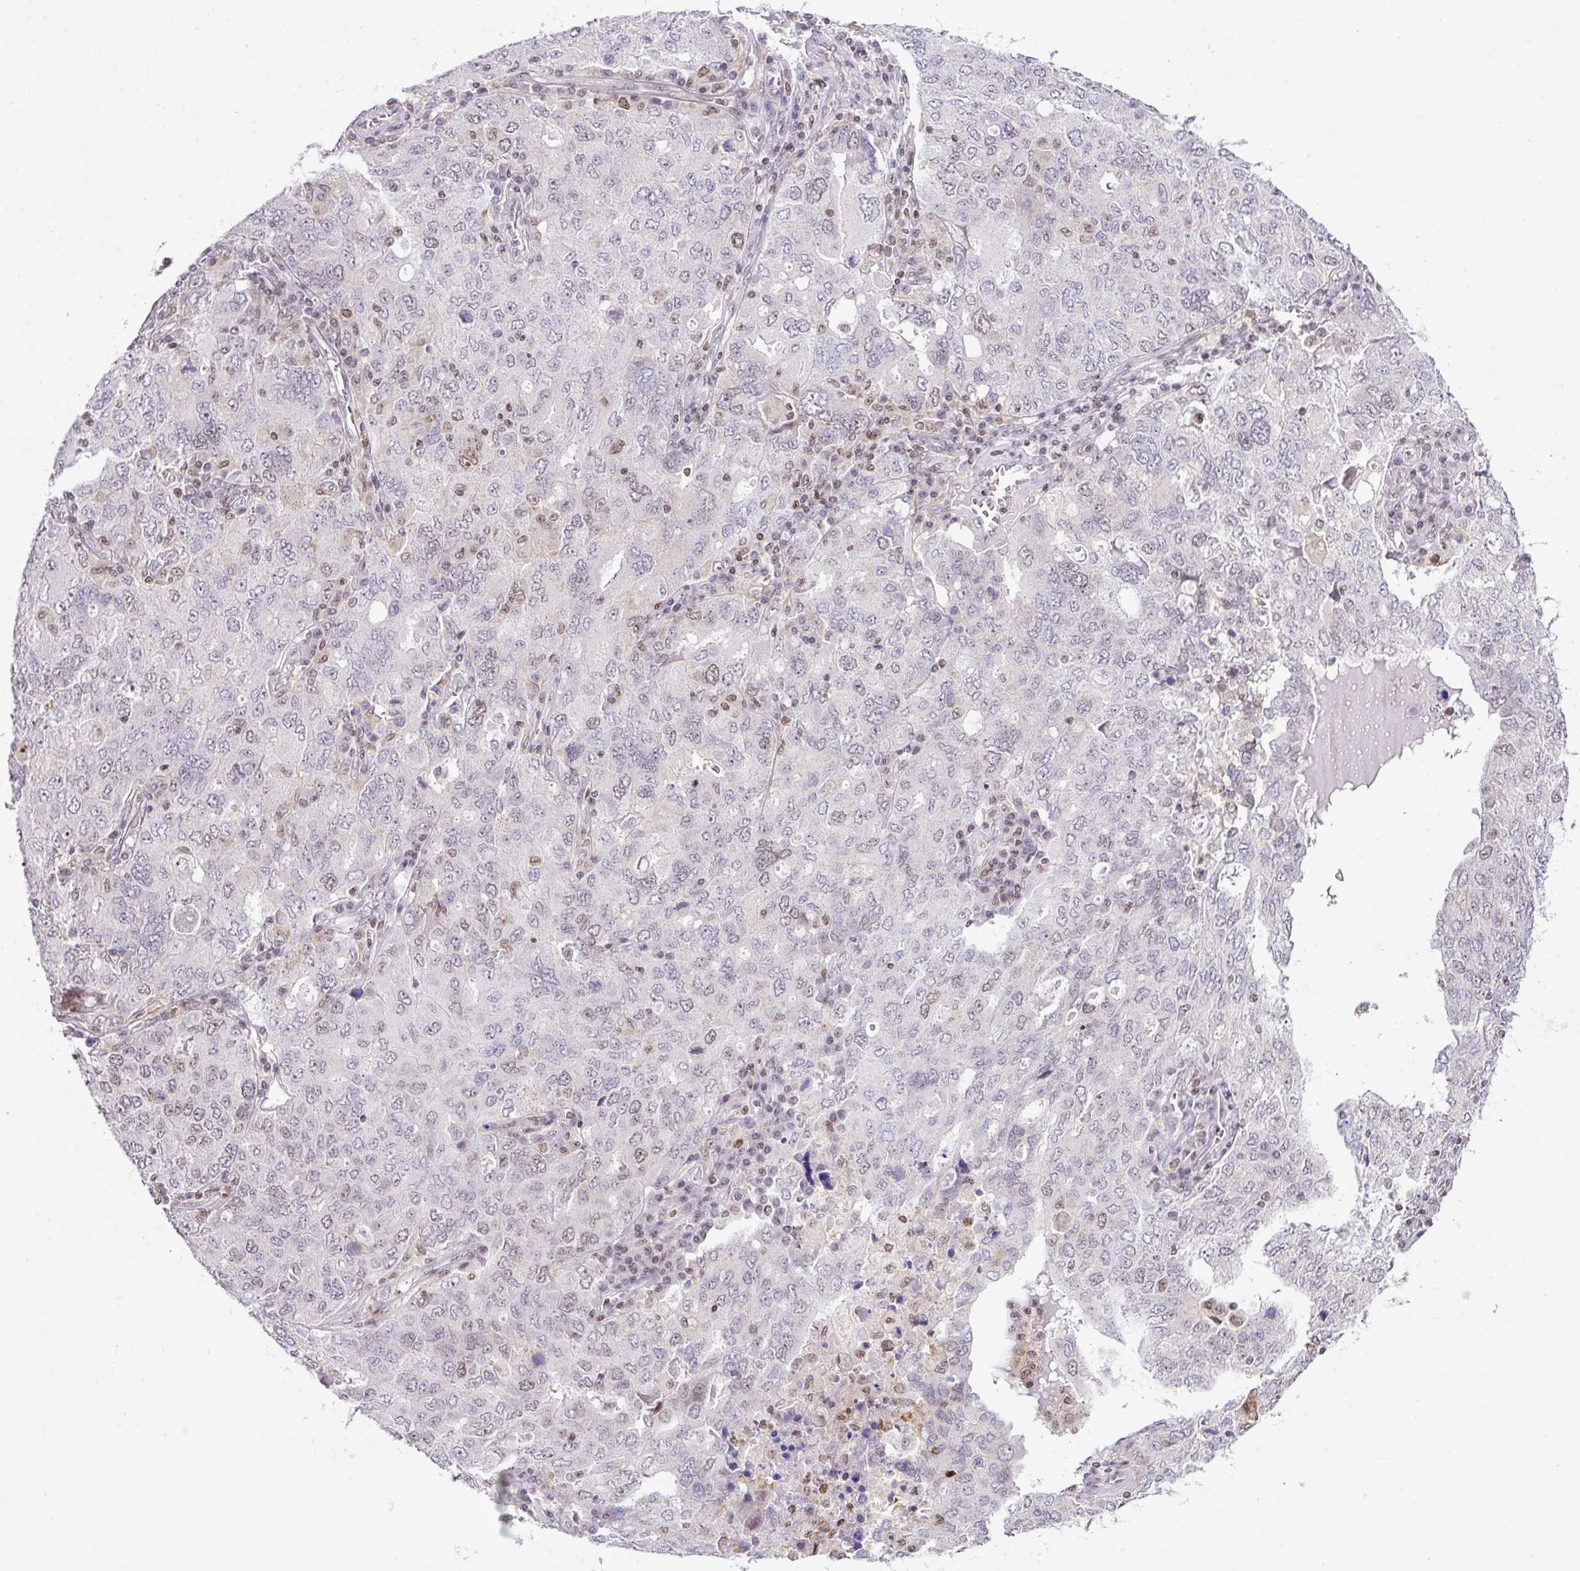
{"staining": {"intensity": "negative", "quantity": "none", "location": "none"}, "tissue": "ovarian cancer", "cell_type": "Tumor cells", "image_type": "cancer", "snomed": [{"axis": "morphology", "description": "Carcinoma, endometroid"}, {"axis": "topography", "description": "Ovary"}], "caption": "The immunohistochemistry (IHC) photomicrograph has no significant expression in tumor cells of ovarian cancer (endometroid carcinoma) tissue.", "gene": "CCDC137", "patient": {"sex": "female", "age": 62}}